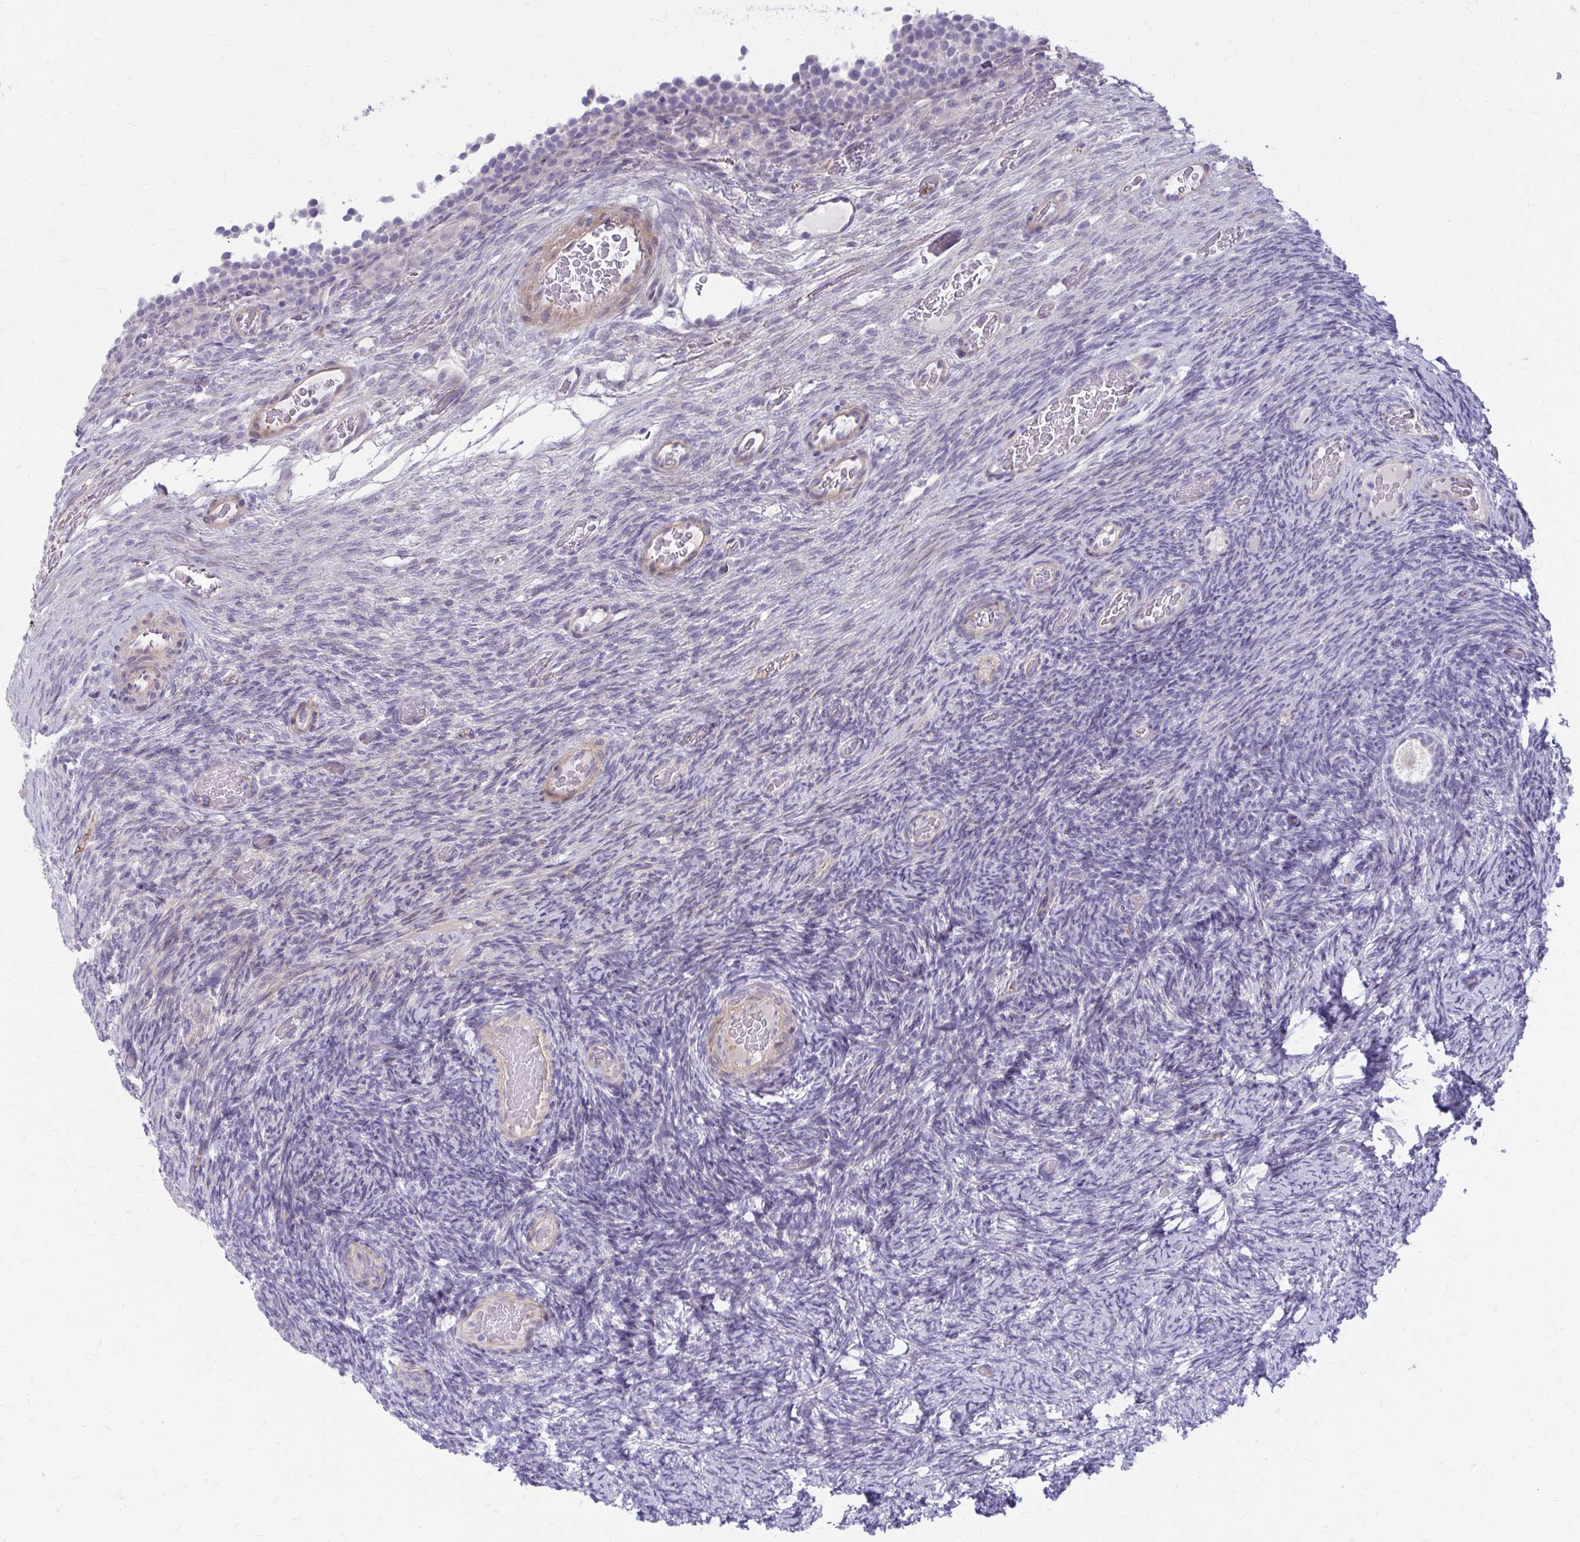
{"staining": {"intensity": "negative", "quantity": "none", "location": "none"}, "tissue": "ovary", "cell_type": "Follicle cells", "image_type": "normal", "snomed": [{"axis": "morphology", "description": "Normal tissue, NOS"}, {"axis": "topography", "description": "Ovary"}], "caption": "Micrograph shows no significant protein positivity in follicle cells of unremarkable ovary.", "gene": "GLYATL2", "patient": {"sex": "female", "age": 34}}